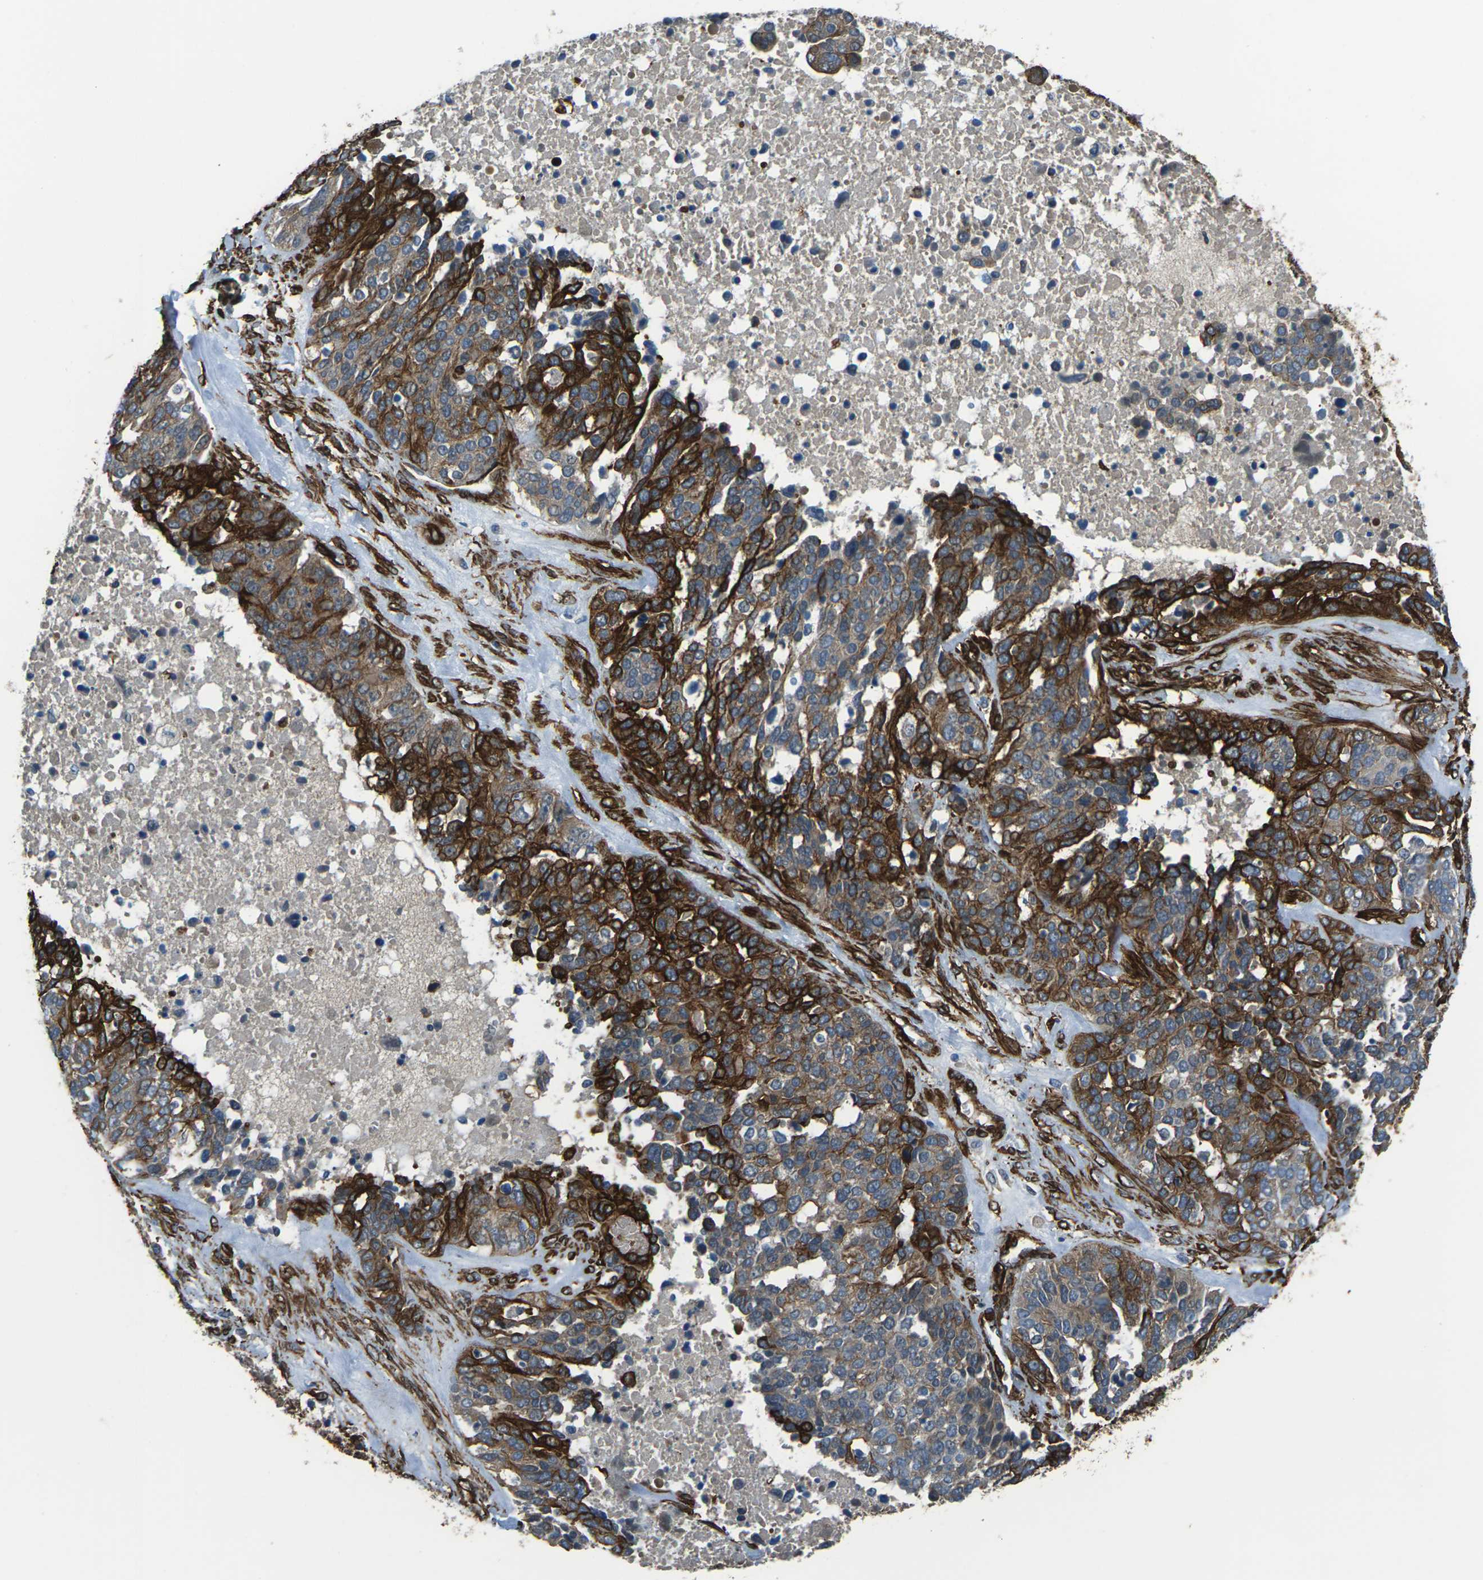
{"staining": {"intensity": "strong", "quantity": ">75%", "location": "cytoplasmic/membranous"}, "tissue": "ovarian cancer", "cell_type": "Tumor cells", "image_type": "cancer", "snomed": [{"axis": "morphology", "description": "Cystadenocarcinoma, serous, NOS"}, {"axis": "topography", "description": "Ovary"}], "caption": "Serous cystadenocarcinoma (ovarian) stained with a brown dye shows strong cytoplasmic/membranous positive positivity in about >75% of tumor cells.", "gene": "GRAMD1C", "patient": {"sex": "female", "age": 44}}